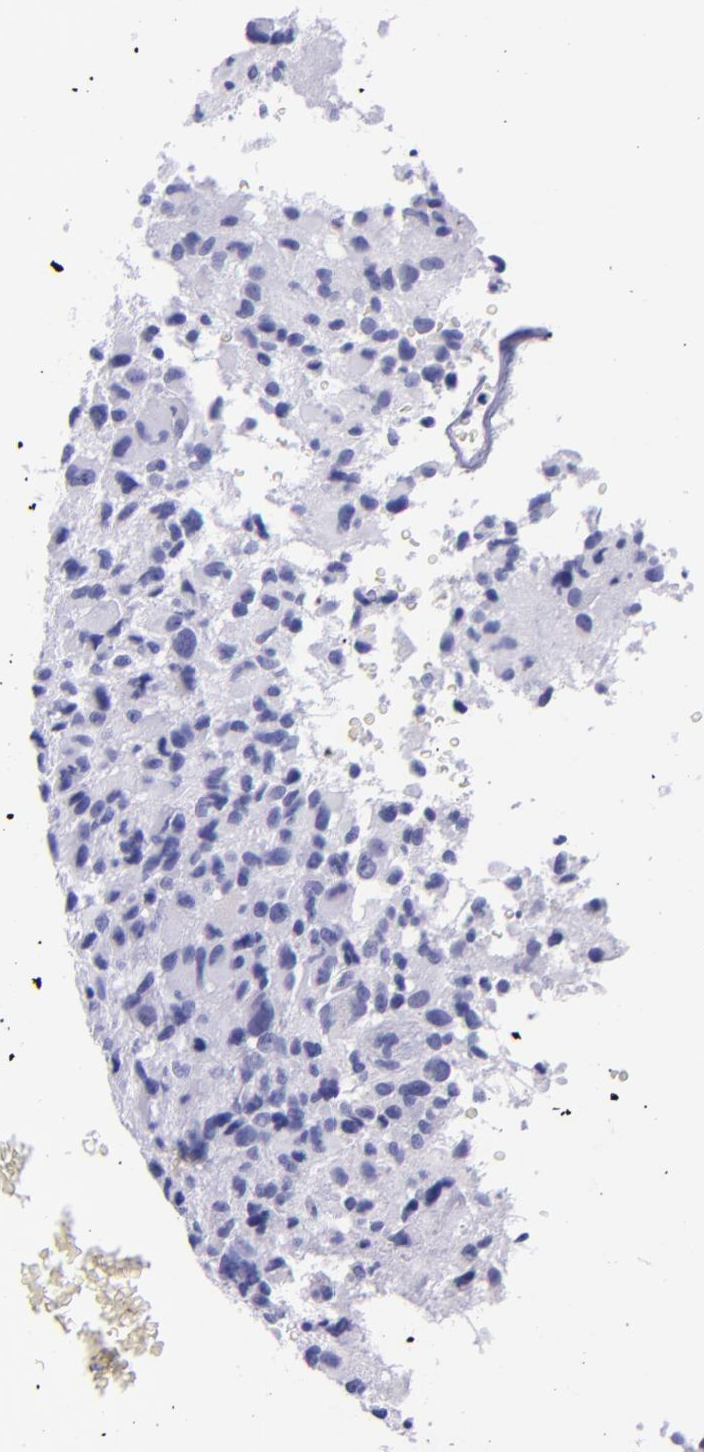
{"staining": {"intensity": "negative", "quantity": "none", "location": "none"}, "tissue": "glioma", "cell_type": "Tumor cells", "image_type": "cancer", "snomed": [{"axis": "morphology", "description": "Glioma, malignant, High grade"}, {"axis": "topography", "description": "Brain"}], "caption": "Micrograph shows no significant protein expression in tumor cells of glioma. The staining was performed using DAB to visualize the protein expression in brown, while the nuclei were stained in blue with hematoxylin (Magnification: 20x).", "gene": "KRT4", "patient": {"sex": "male", "age": 69}}